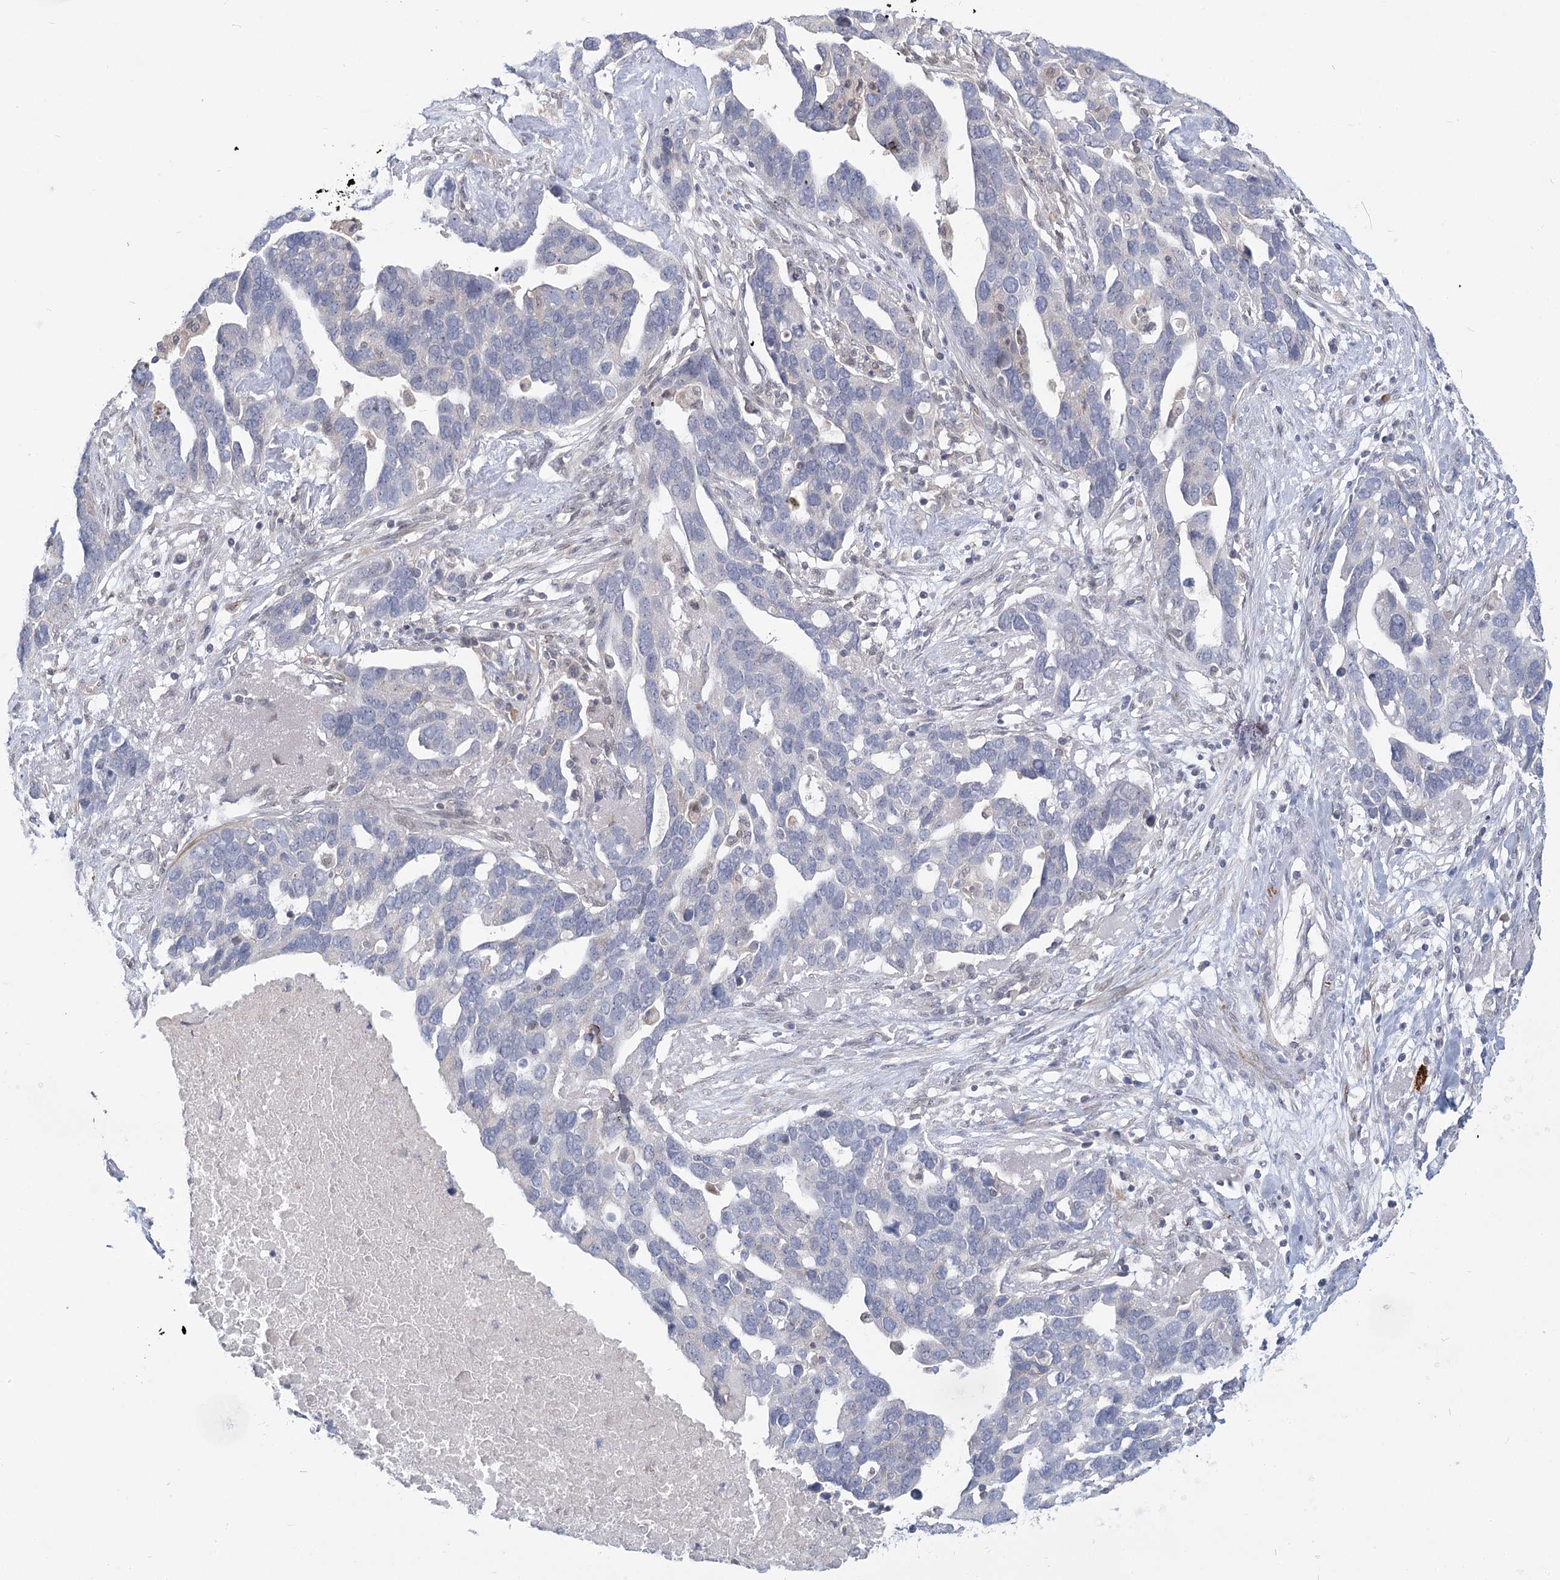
{"staining": {"intensity": "negative", "quantity": "none", "location": "none"}, "tissue": "ovarian cancer", "cell_type": "Tumor cells", "image_type": "cancer", "snomed": [{"axis": "morphology", "description": "Cystadenocarcinoma, serous, NOS"}, {"axis": "topography", "description": "Ovary"}], "caption": "DAB (3,3'-diaminobenzidine) immunohistochemical staining of human serous cystadenocarcinoma (ovarian) exhibits no significant positivity in tumor cells.", "gene": "USP11", "patient": {"sex": "female", "age": 54}}